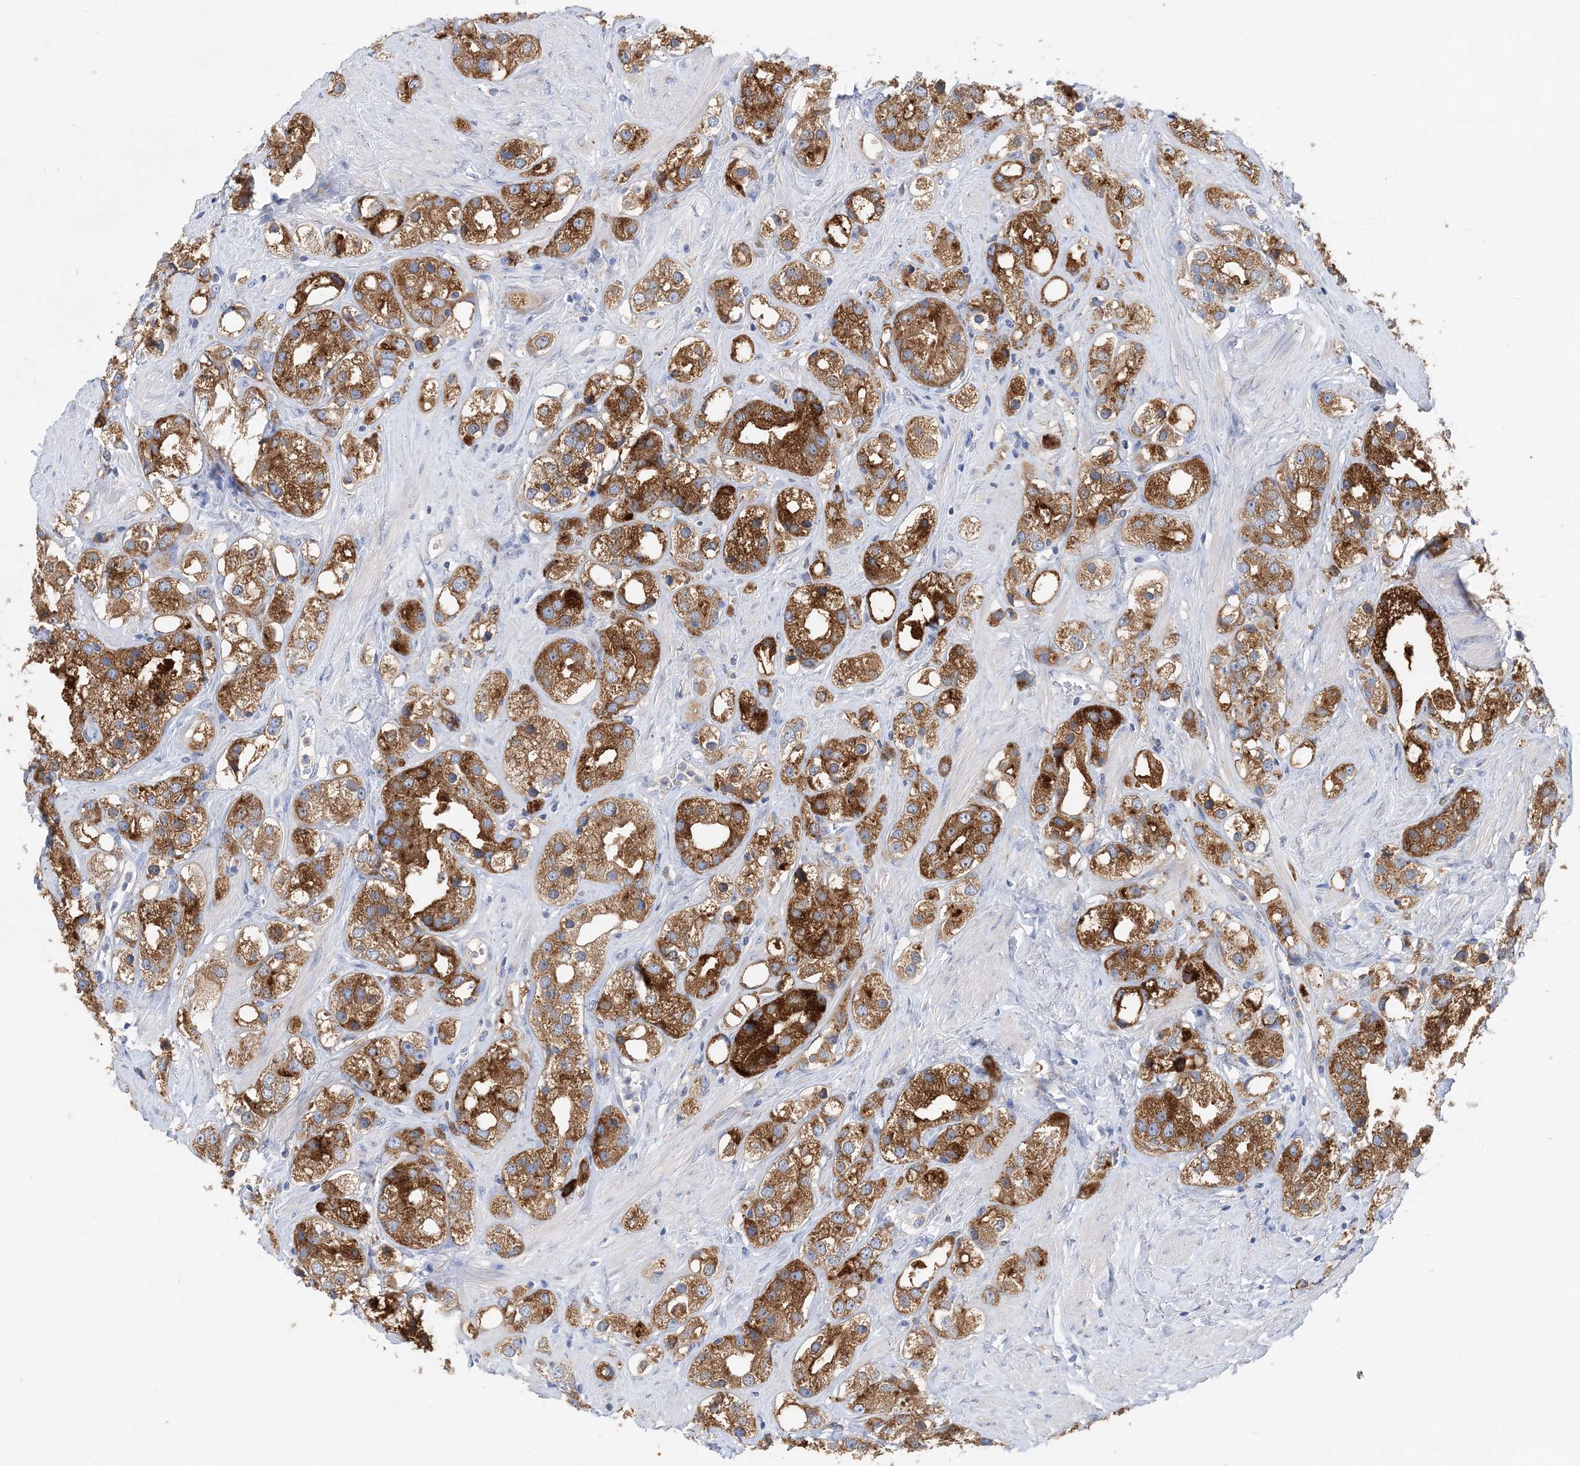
{"staining": {"intensity": "strong", "quantity": ">75%", "location": "cytoplasmic/membranous"}, "tissue": "prostate cancer", "cell_type": "Tumor cells", "image_type": "cancer", "snomed": [{"axis": "morphology", "description": "Adenocarcinoma, NOS"}, {"axis": "topography", "description": "Prostate"}], "caption": "There is high levels of strong cytoplasmic/membranous staining in tumor cells of prostate cancer, as demonstrated by immunohistochemical staining (brown color).", "gene": "GRINA", "patient": {"sex": "male", "age": 79}}